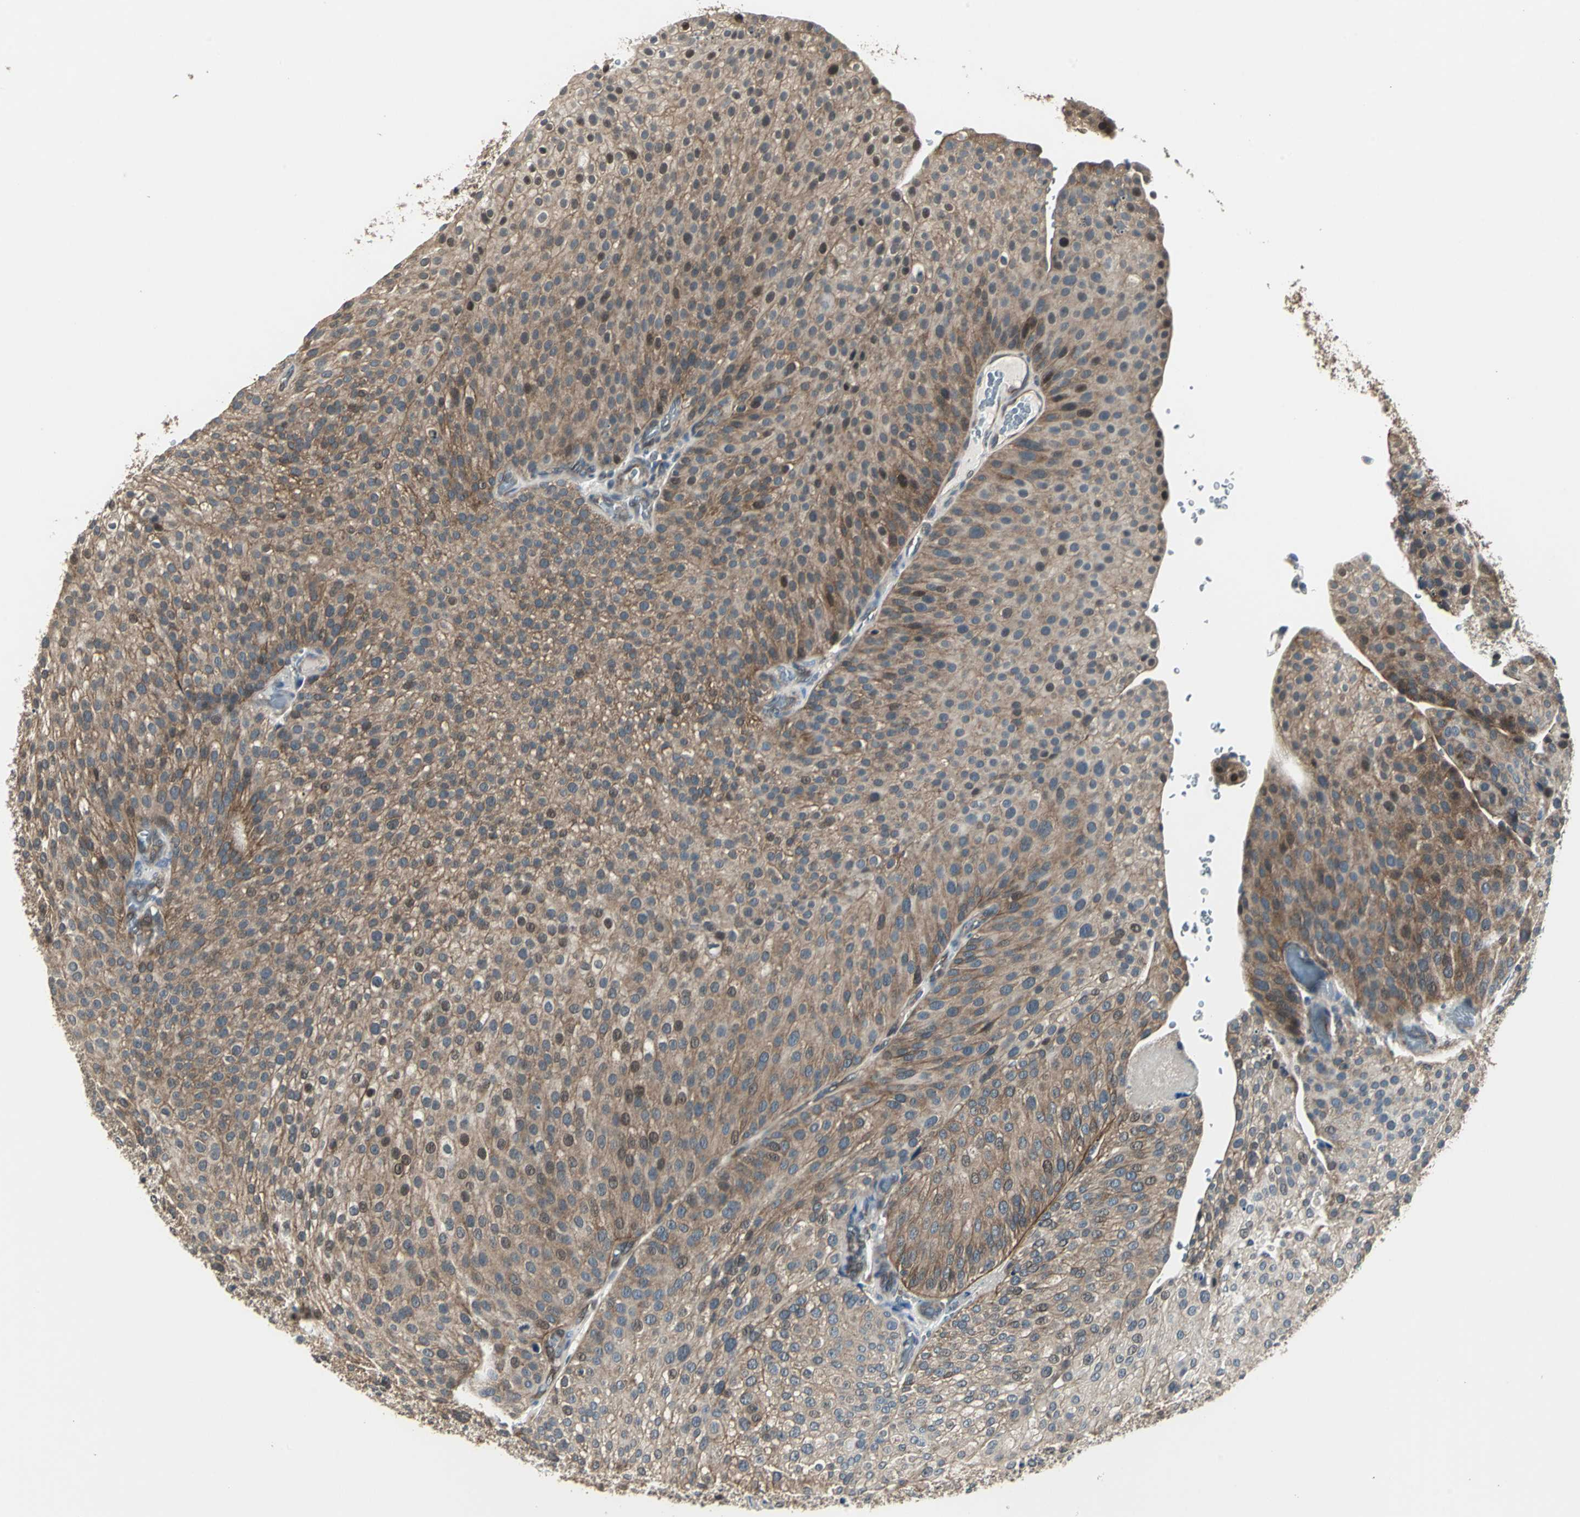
{"staining": {"intensity": "moderate", "quantity": ">75%", "location": "cytoplasmic/membranous,nuclear"}, "tissue": "urothelial cancer", "cell_type": "Tumor cells", "image_type": "cancer", "snomed": [{"axis": "morphology", "description": "Urothelial carcinoma, Low grade"}, {"axis": "topography", "description": "Smooth muscle"}, {"axis": "topography", "description": "Urinary bladder"}], "caption": "Protein staining of urothelial cancer tissue displays moderate cytoplasmic/membranous and nuclear expression in approximately >75% of tumor cells. (DAB (3,3'-diaminobenzidine) IHC with brightfield microscopy, high magnification).", "gene": "PFDN1", "patient": {"sex": "male", "age": 60}}